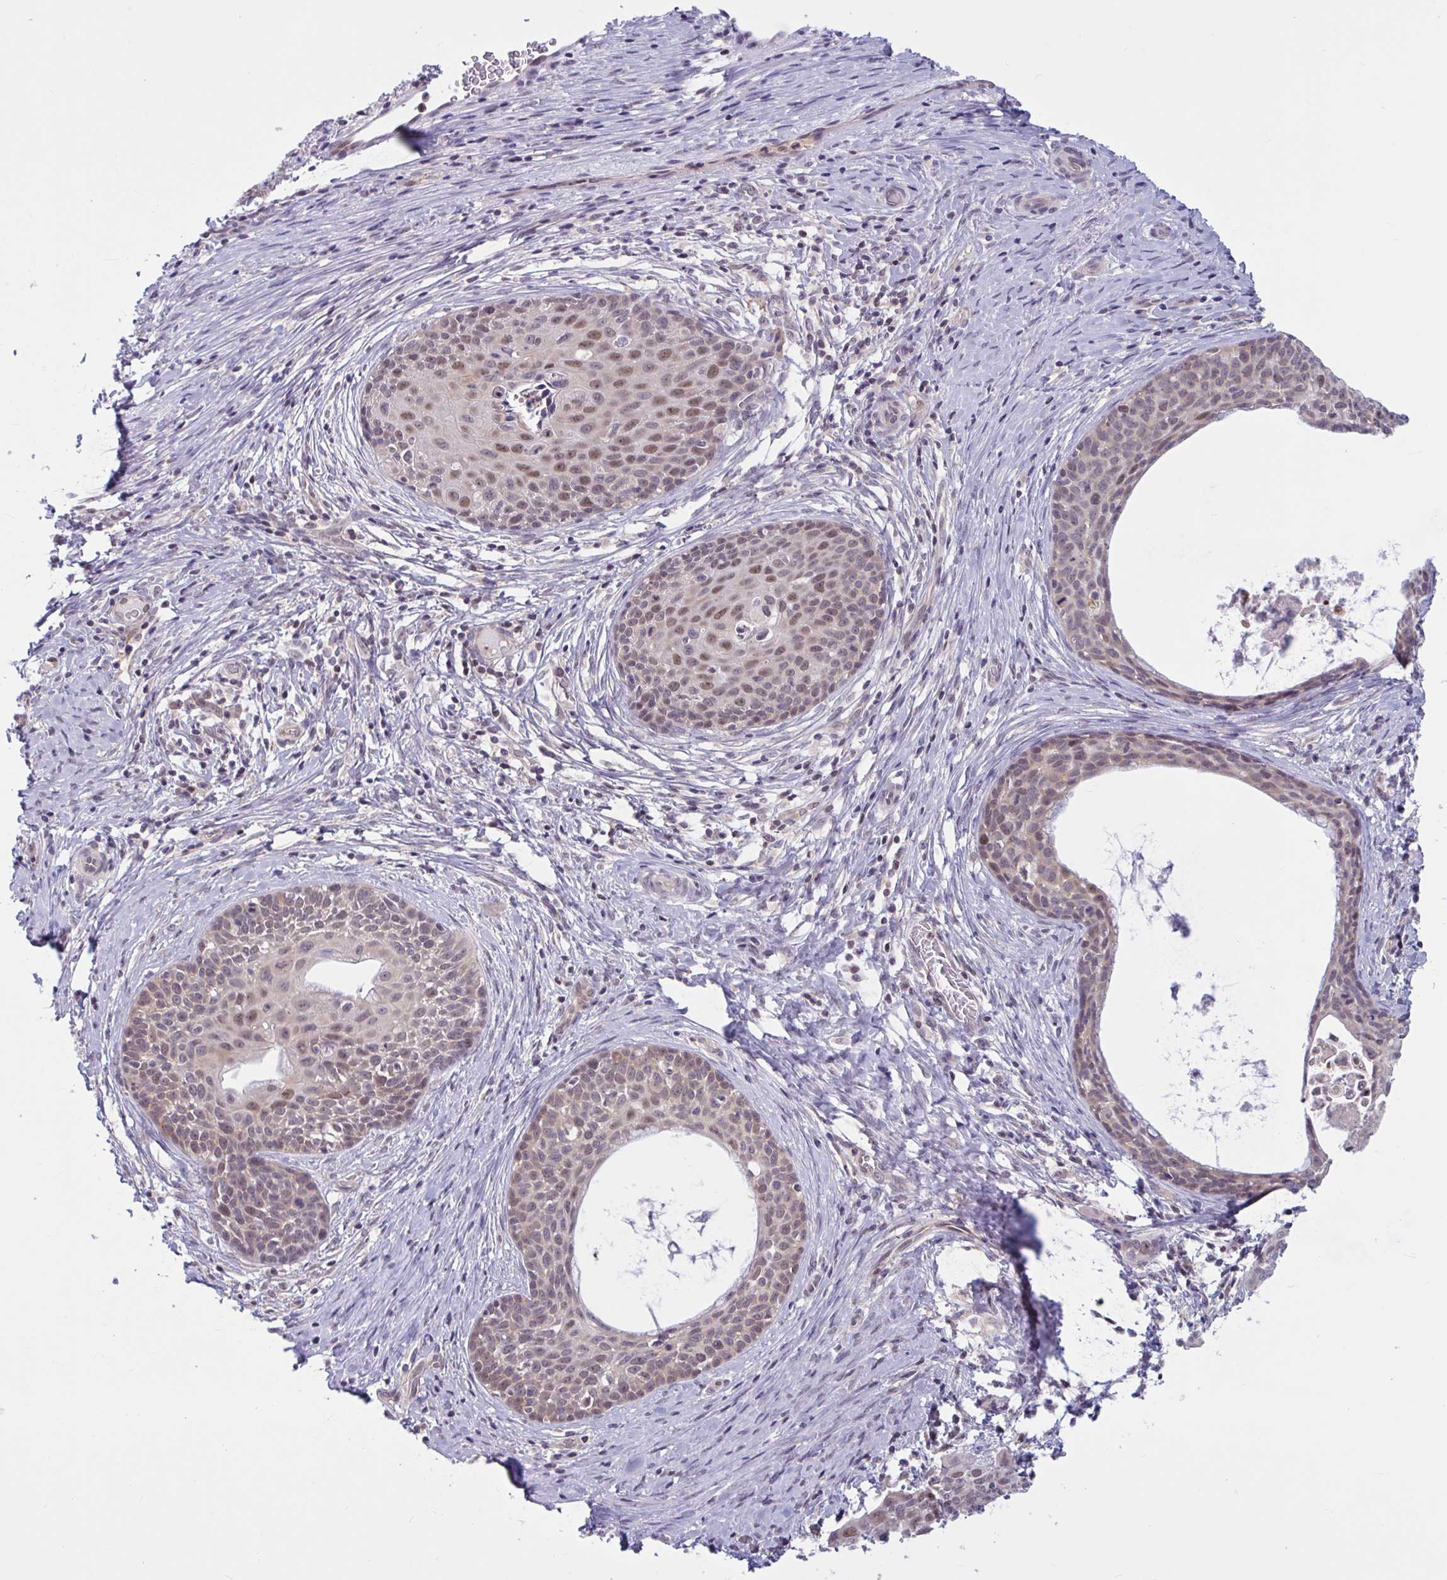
{"staining": {"intensity": "moderate", "quantity": "<25%", "location": "nuclear"}, "tissue": "cervical cancer", "cell_type": "Tumor cells", "image_type": "cancer", "snomed": [{"axis": "morphology", "description": "Squamous cell carcinoma, NOS"}, {"axis": "morphology", "description": "Adenocarcinoma, NOS"}, {"axis": "topography", "description": "Cervix"}], "caption": "Tumor cells display low levels of moderate nuclear expression in approximately <25% of cells in human cervical cancer (adenocarcinoma).", "gene": "TSN", "patient": {"sex": "female", "age": 52}}